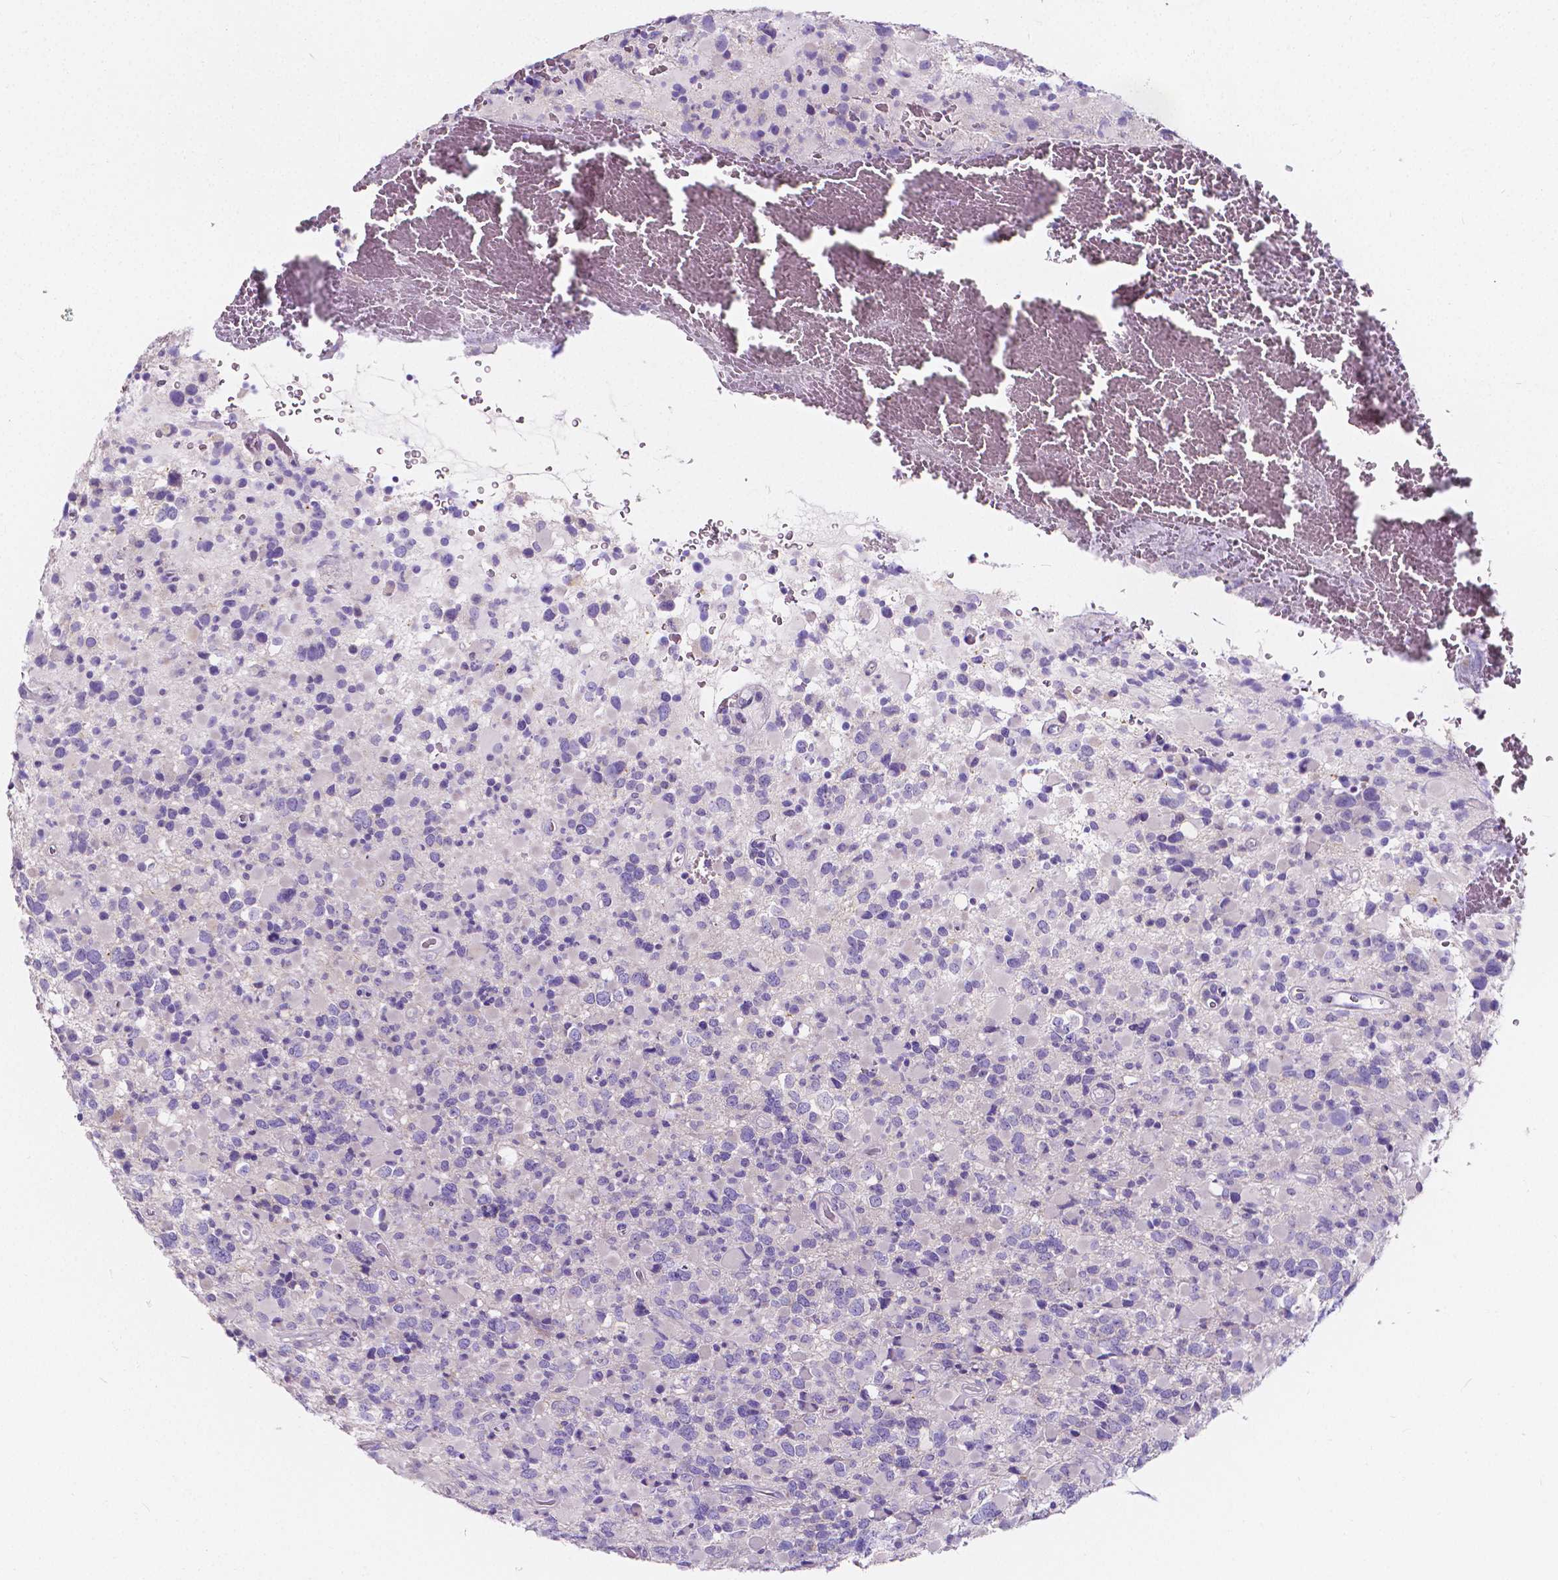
{"staining": {"intensity": "negative", "quantity": "none", "location": "none"}, "tissue": "glioma", "cell_type": "Tumor cells", "image_type": "cancer", "snomed": [{"axis": "morphology", "description": "Glioma, malignant, High grade"}, {"axis": "topography", "description": "Brain"}], "caption": "An IHC image of glioma is shown. There is no staining in tumor cells of glioma.", "gene": "CLSTN2", "patient": {"sex": "female", "age": 40}}